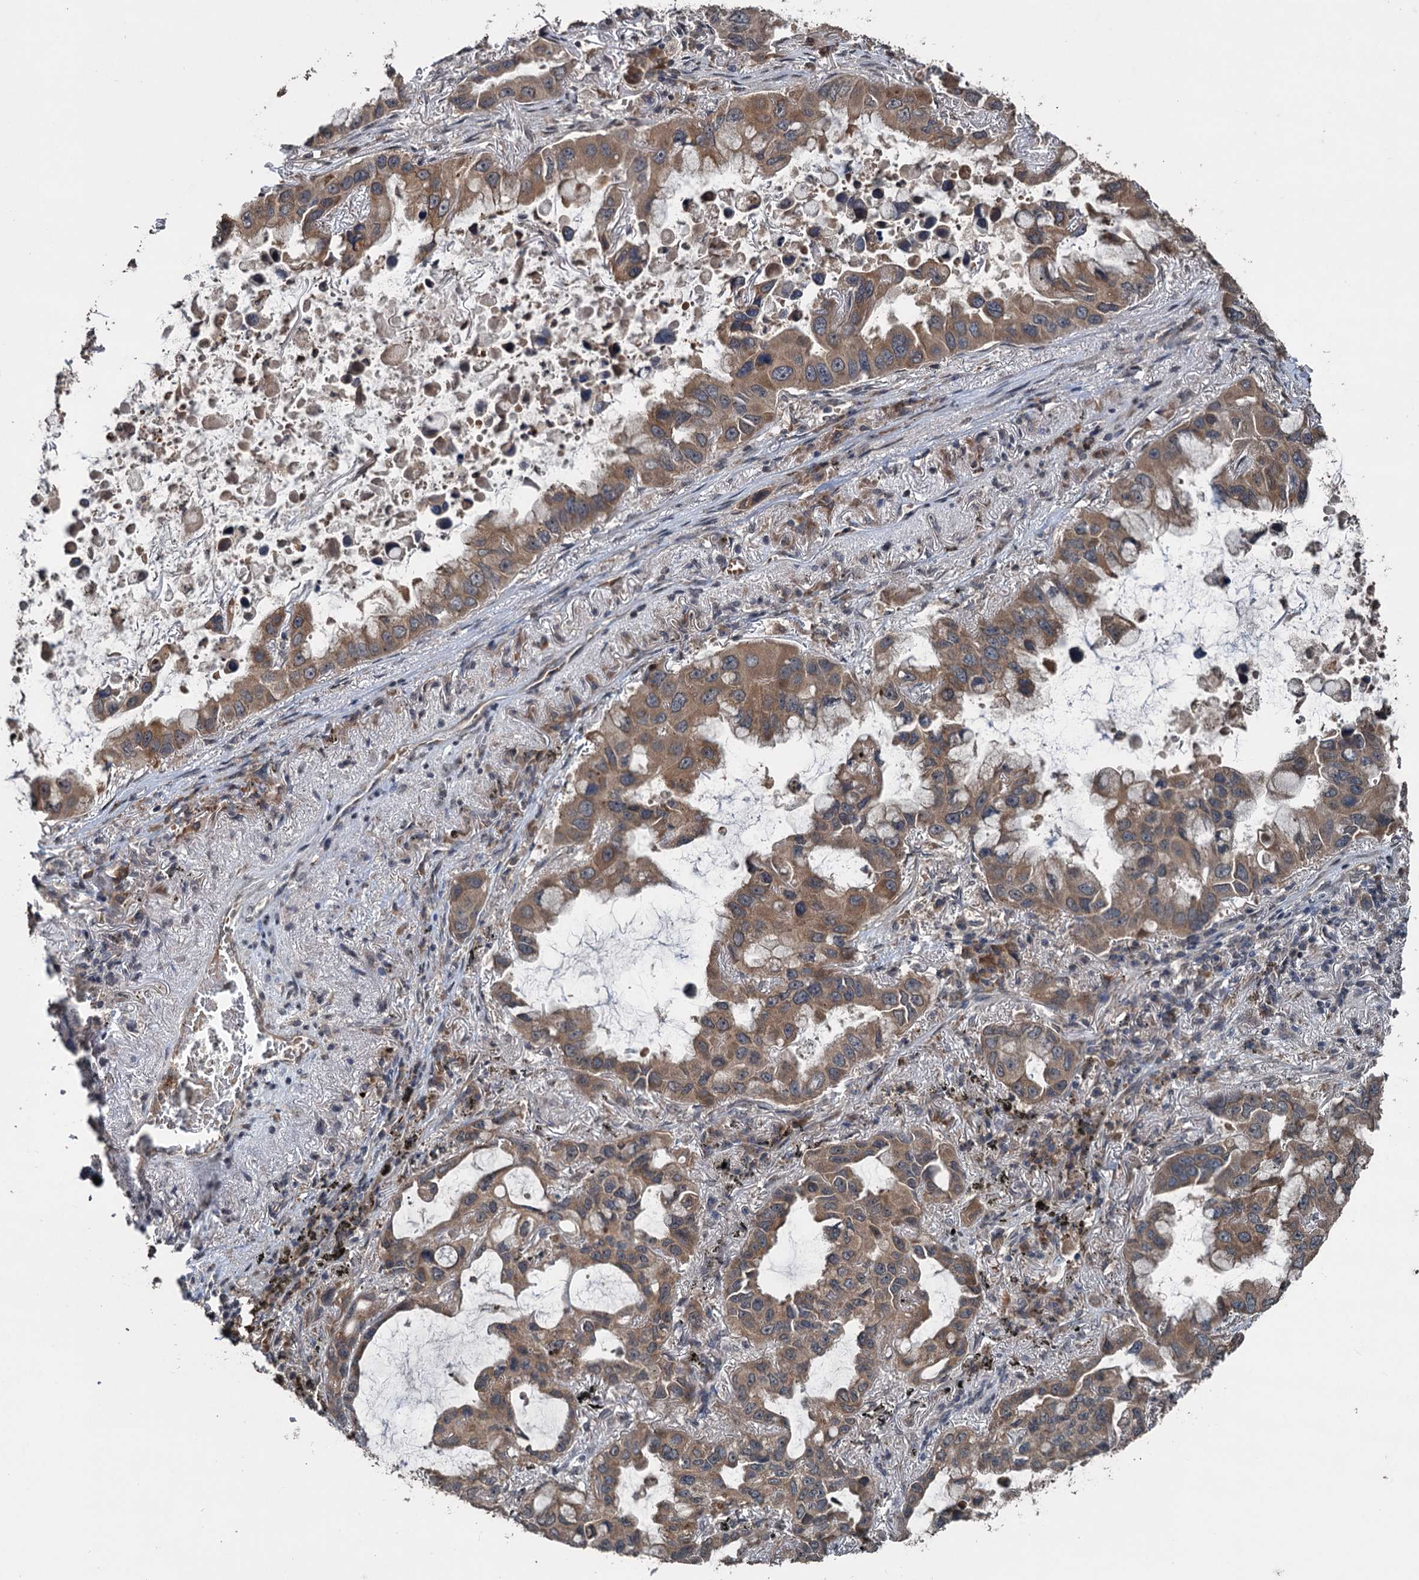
{"staining": {"intensity": "moderate", "quantity": ">75%", "location": "cytoplasmic/membranous"}, "tissue": "lung cancer", "cell_type": "Tumor cells", "image_type": "cancer", "snomed": [{"axis": "morphology", "description": "Adenocarcinoma, NOS"}, {"axis": "topography", "description": "Lung"}], "caption": "A brown stain labels moderate cytoplasmic/membranous staining of a protein in human adenocarcinoma (lung) tumor cells.", "gene": "N4BP2L2", "patient": {"sex": "male", "age": 64}}